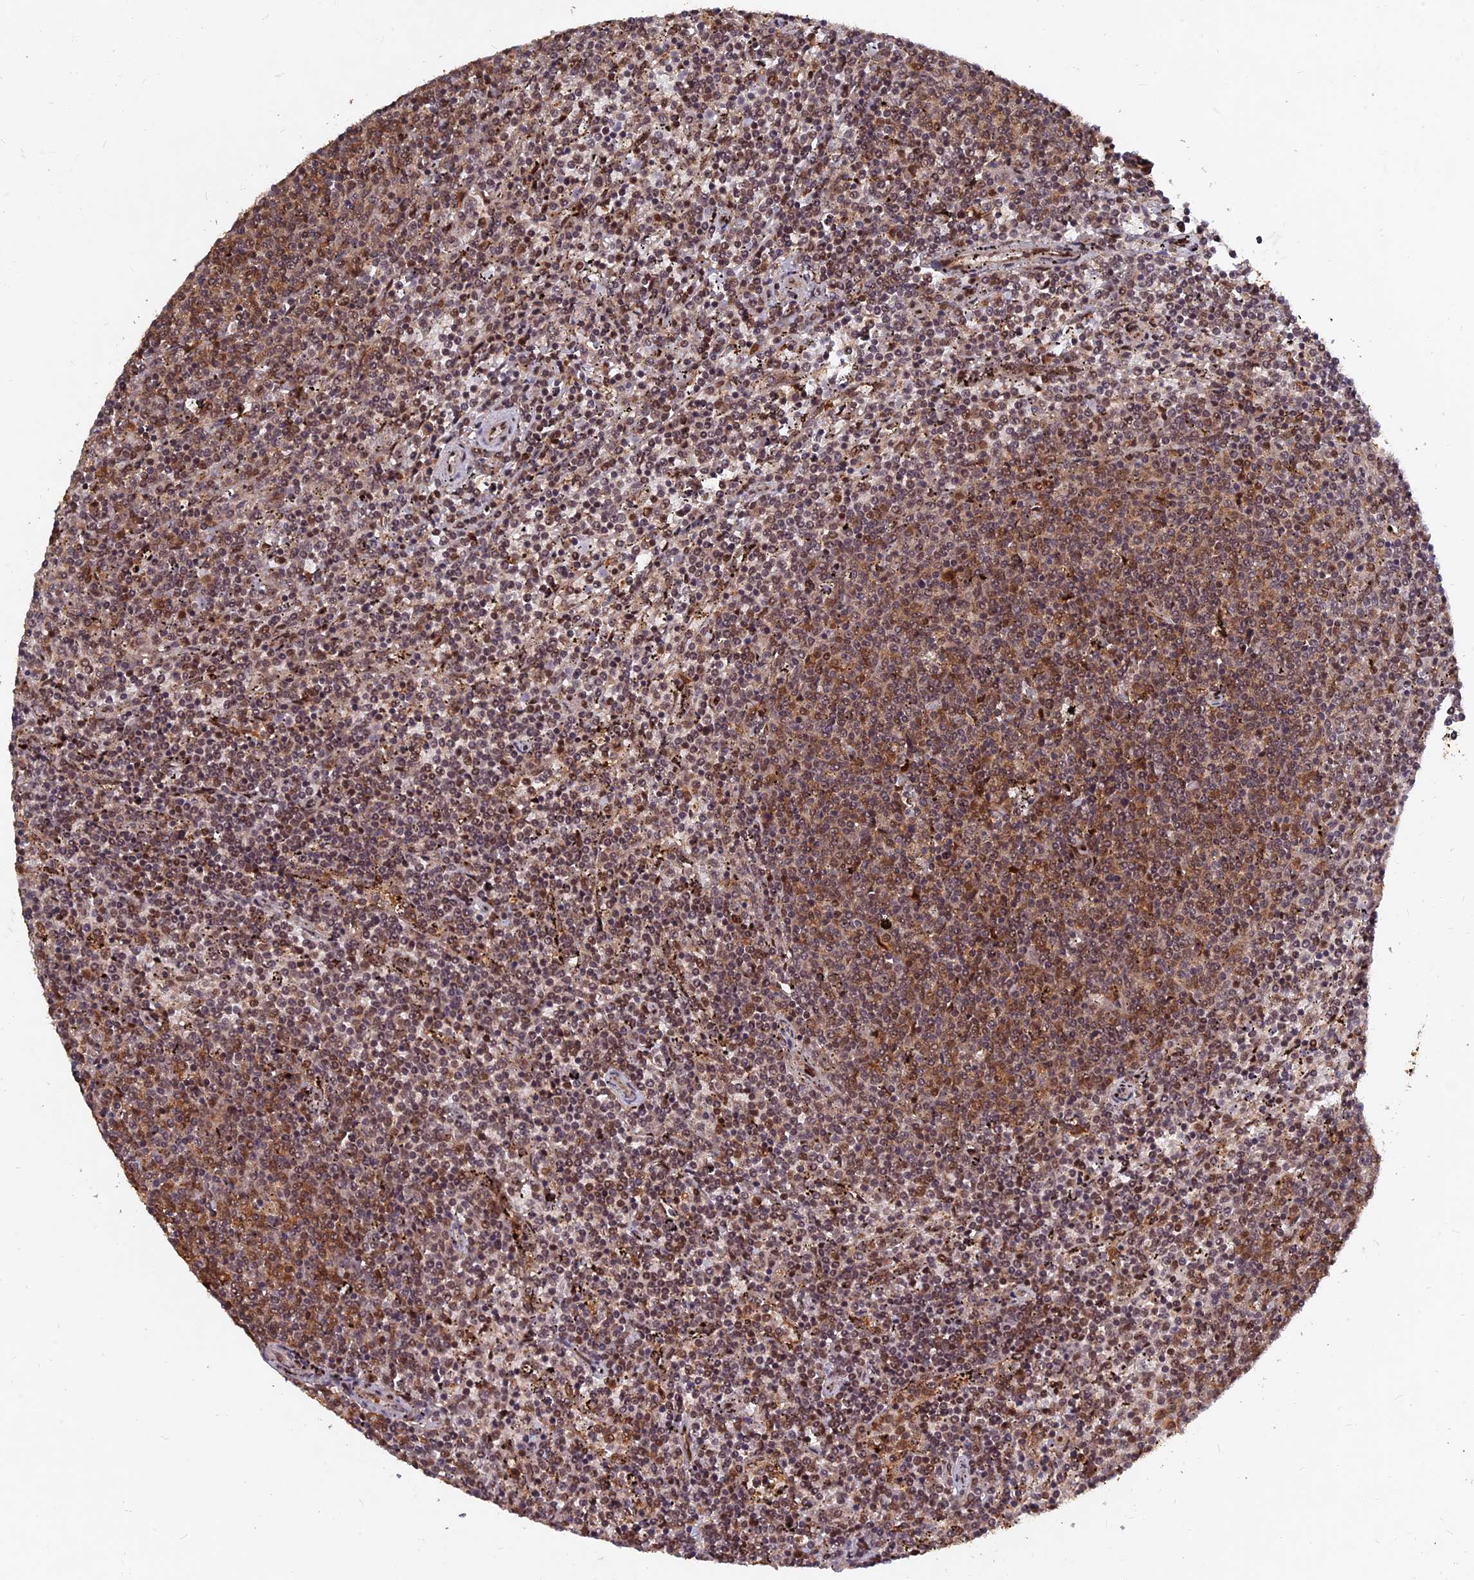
{"staining": {"intensity": "moderate", "quantity": ">75%", "location": "cytoplasmic/membranous,nuclear"}, "tissue": "lymphoma", "cell_type": "Tumor cells", "image_type": "cancer", "snomed": [{"axis": "morphology", "description": "Malignant lymphoma, non-Hodgkin's type, Low grade"}, {"axis": "topography", "description": "Spleen"}], "caption": "DAB (3,3'-diaminobenzidine) immunohistochemical staining of lymphoma demonstrates moderate cytoplasmic/membranous and nuclear protein expression in approximately >75% of tumor cells.", "gene": "FAM53C", "patient": {"sex": "female", "age": 50}}